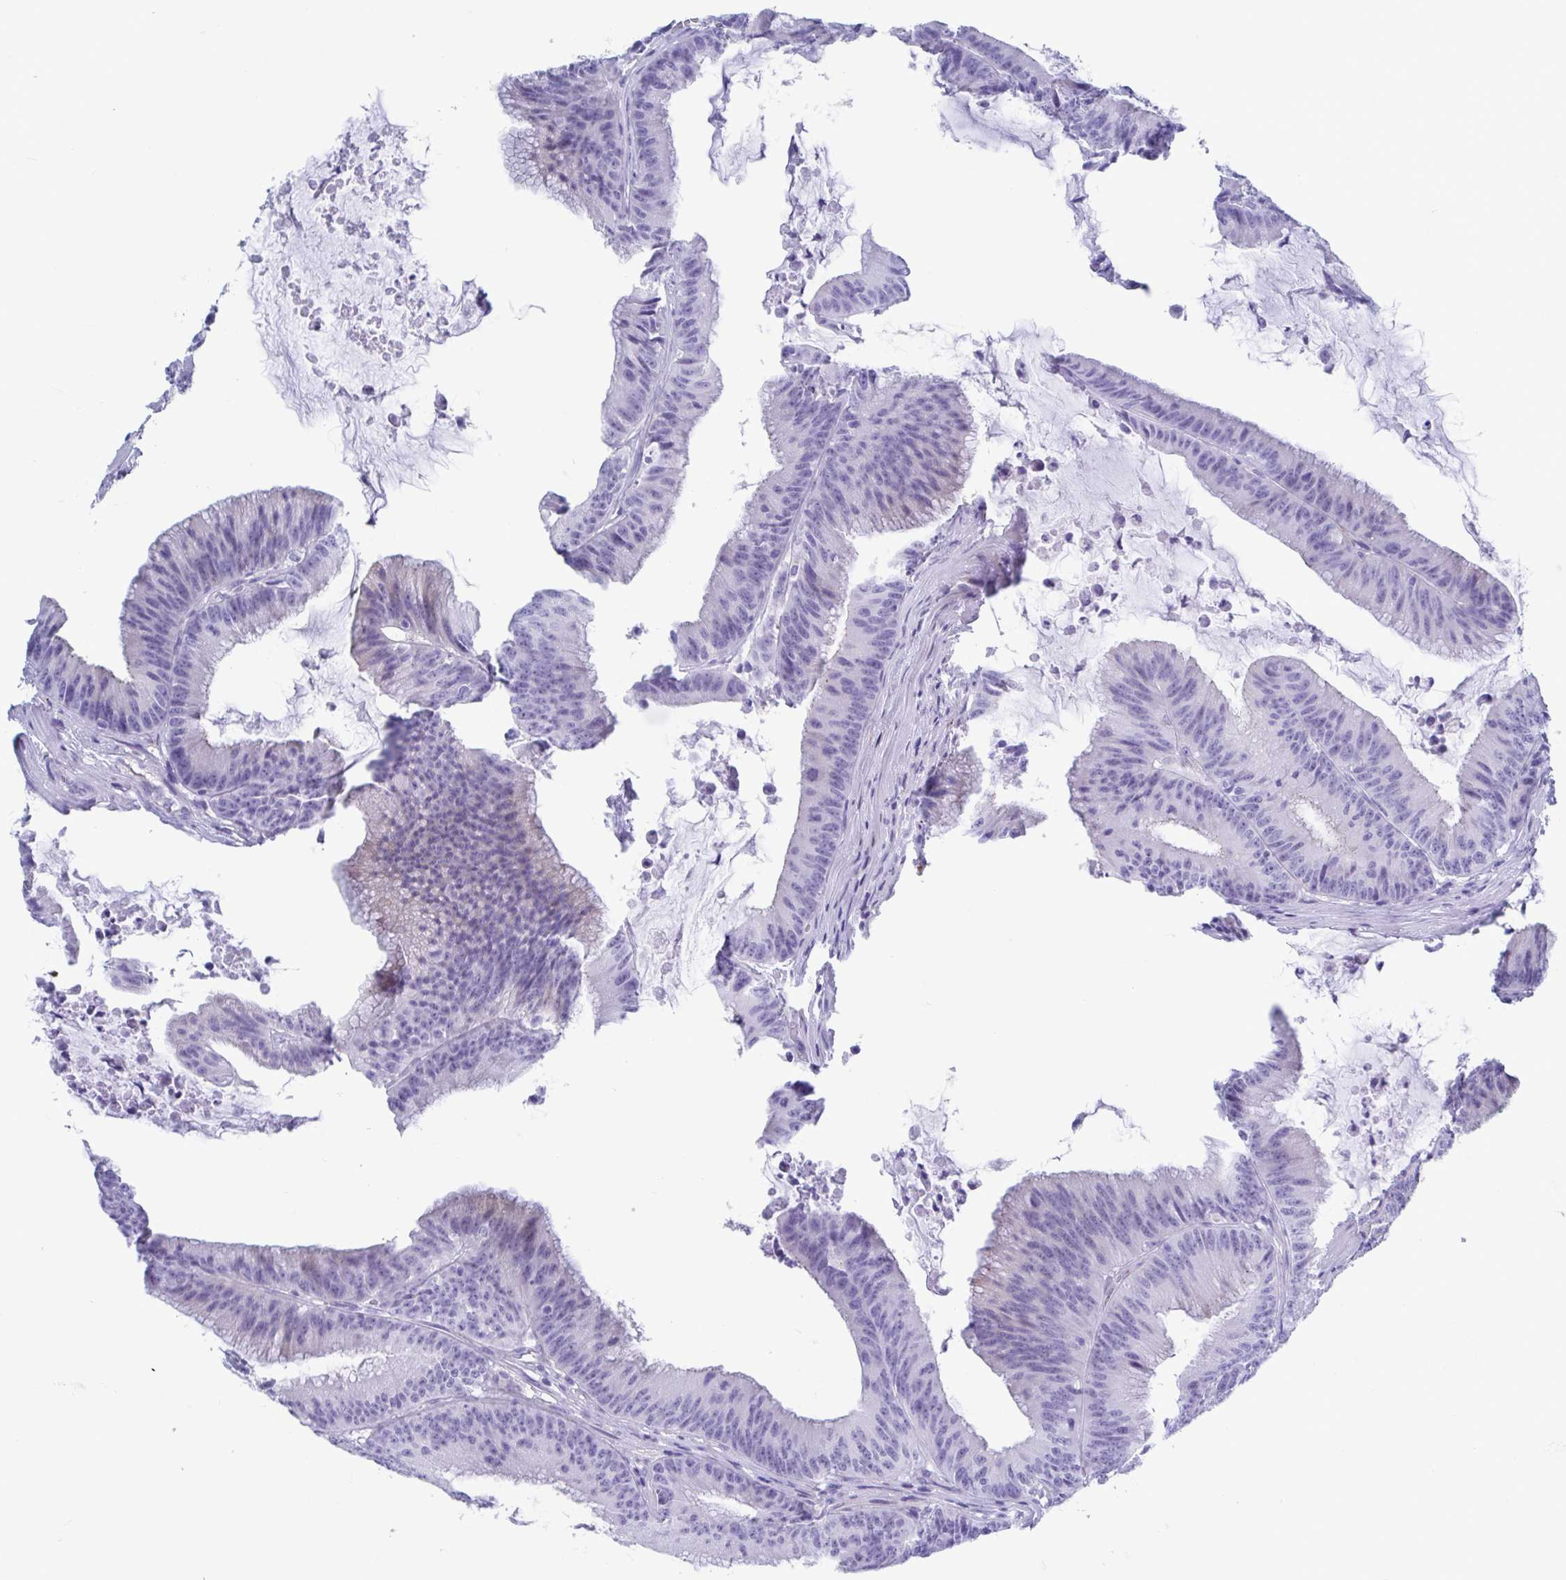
{"staining": {"intensity": "negative", "quantity": "none", "location": "none"}, "tissue": "colorectal cancer", "cell_type": "Tumor cells", "image_type": "cancer", "snomed": [{"axis": "morphology", "description": "Adenocarcinoma, NOS"}, {"axis": "topography", "description": "Colon"}], "caption": "The image shows no significant expression in tumor cells of colorectal adenocarcinoma. (DAB immunohistochemistry, high magnification).", "gene": "TTC30B", "patient": {"sex": "female", "age": 78}}